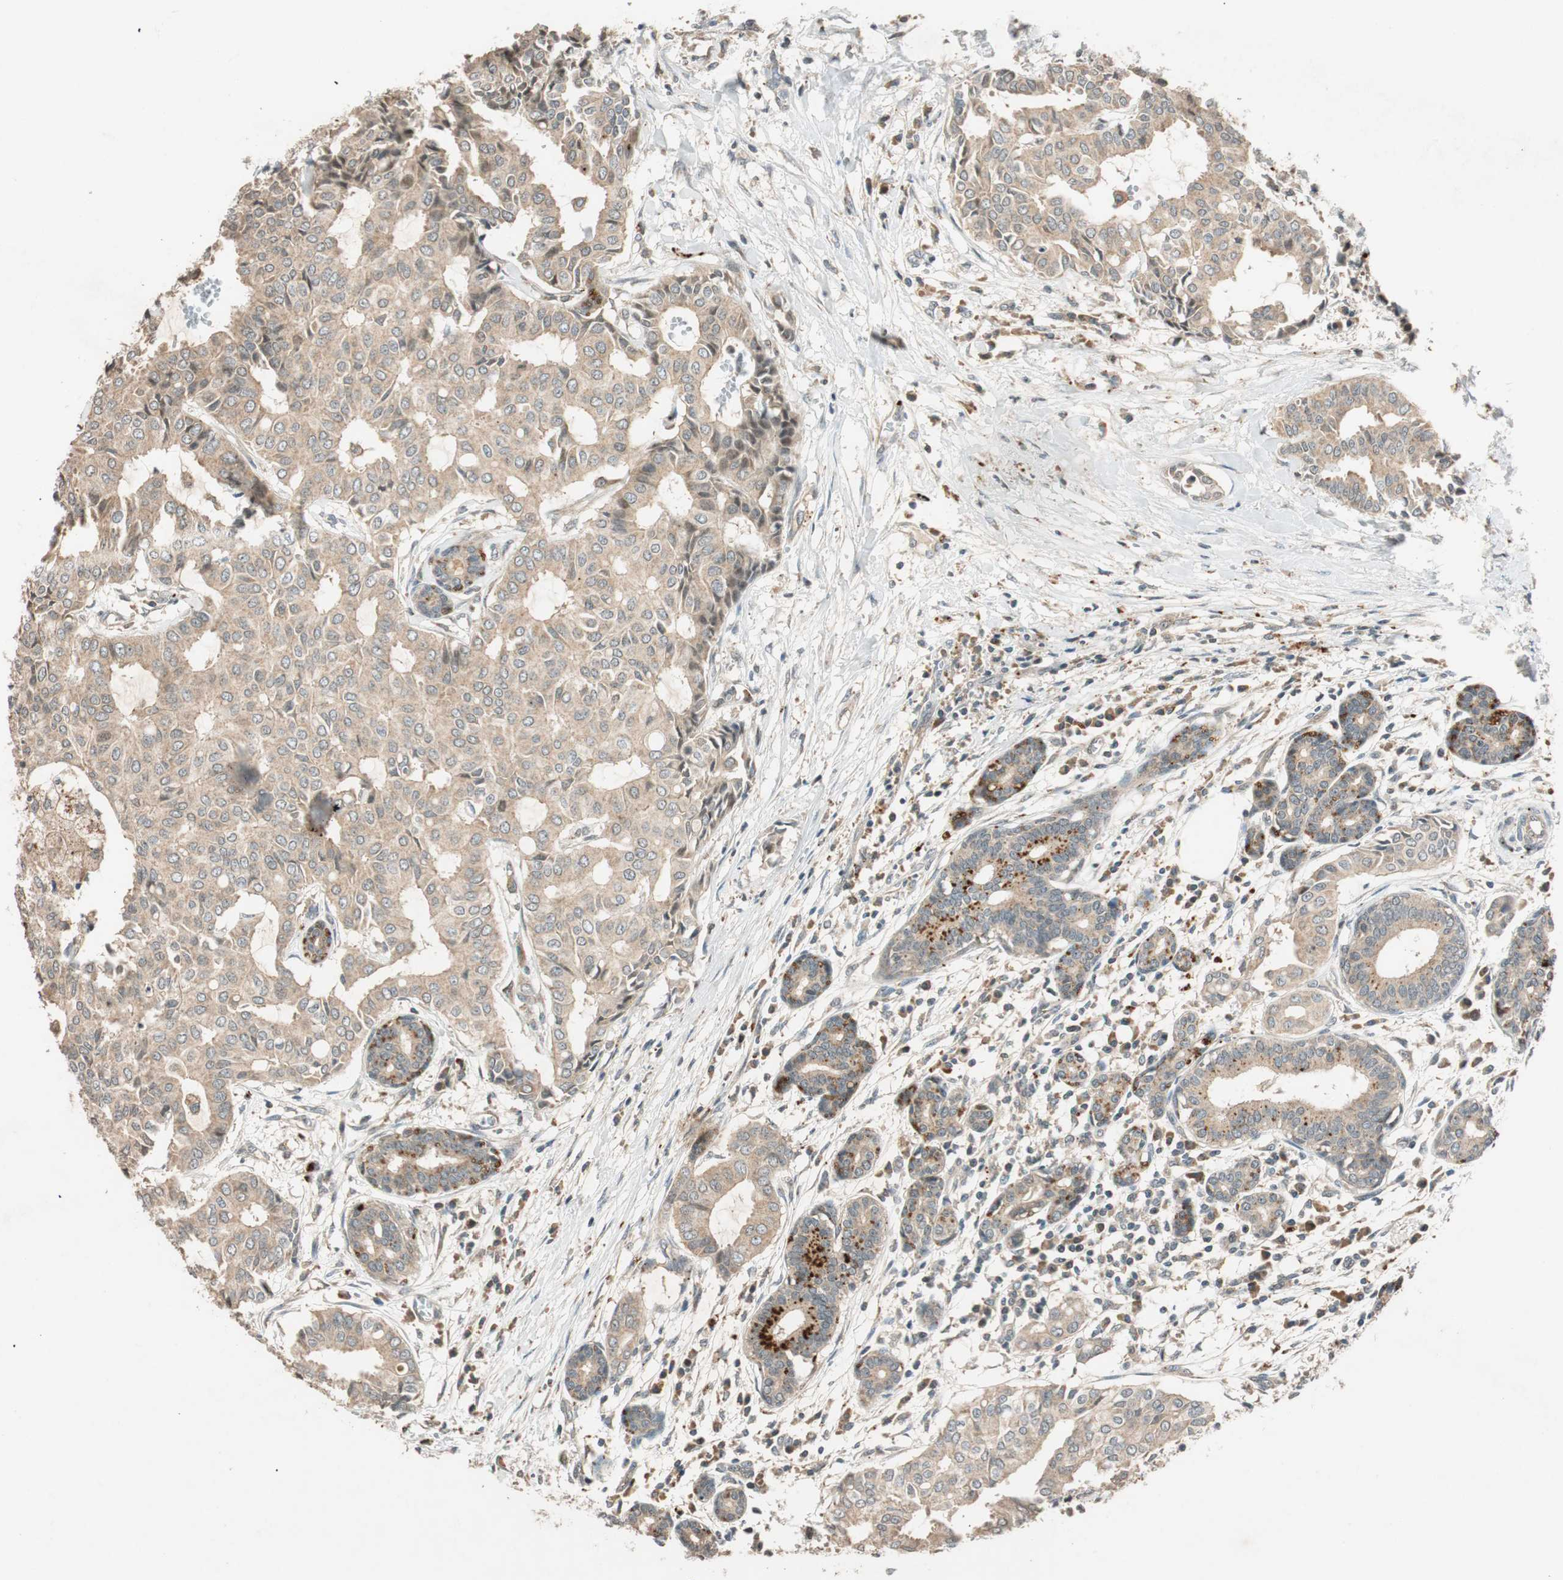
{"staining": {"intensity": "moderate", "quantity": ">75%", "location": "cytoplasmic/membranous"}, "tissue": "head and neck cancer", "cell_type": "Tumor cells", "image_type": "cancer", "snomed": [{"axis": "morphology", "description": "Adenocarcinoma, NOS"}, {"axis": "topography", "description": "Salivary gland"}, {"axis": "topography", "description": "Head-Neck"}], "caption": "IHC photomicrograph of neoplastic tissue: human head and neck cancer stained using IHC exhibits medium levels of moderate protein expression localized specifically in the cytoplasmic/membranous of tumor cells, appearing as a cytoplasmic/membranous brown color.", "gene": "GLB1", "patient": {"sex": "female", "age": 59}}